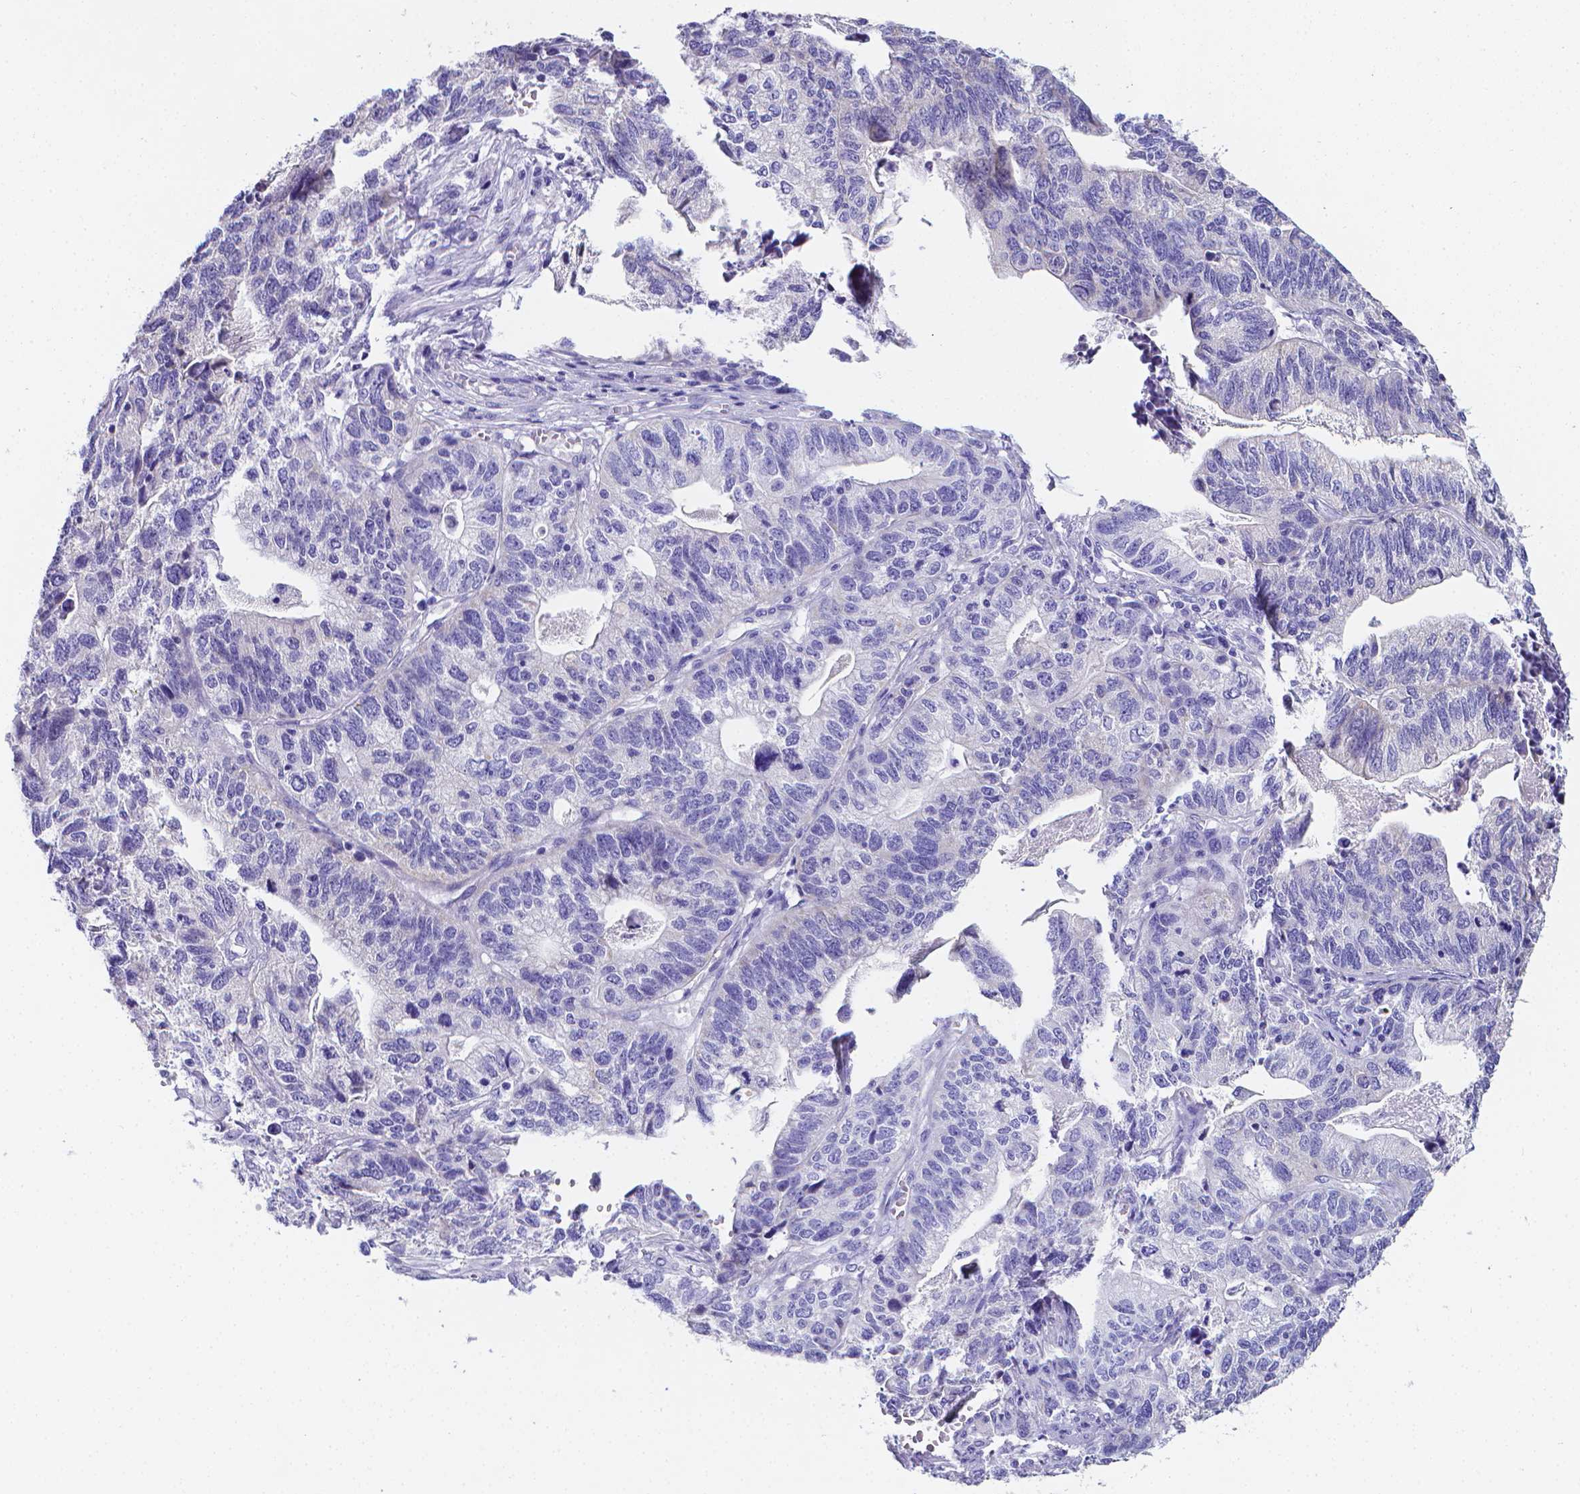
{"staining": {"intensity": "negative", "quantity": "none", "location": "none"}, "tissue": "stomach cancer", "cell_type": "Tumor cells", "image_type": "cancer", "snomed": [{"axis": "morphology", "description": "Adenocarcinoma, NOS"}, {"axis": "topography", "description": "Stomach, upper"}], "caption": "A histopathology image of stomach cancer (adenocarcinoma) stained for a protein displays no brown staining in tumor cells. Nuclei are stained in blue.", "gene": "LRRC73", "patient": {"sex": "female", "age": 67}}